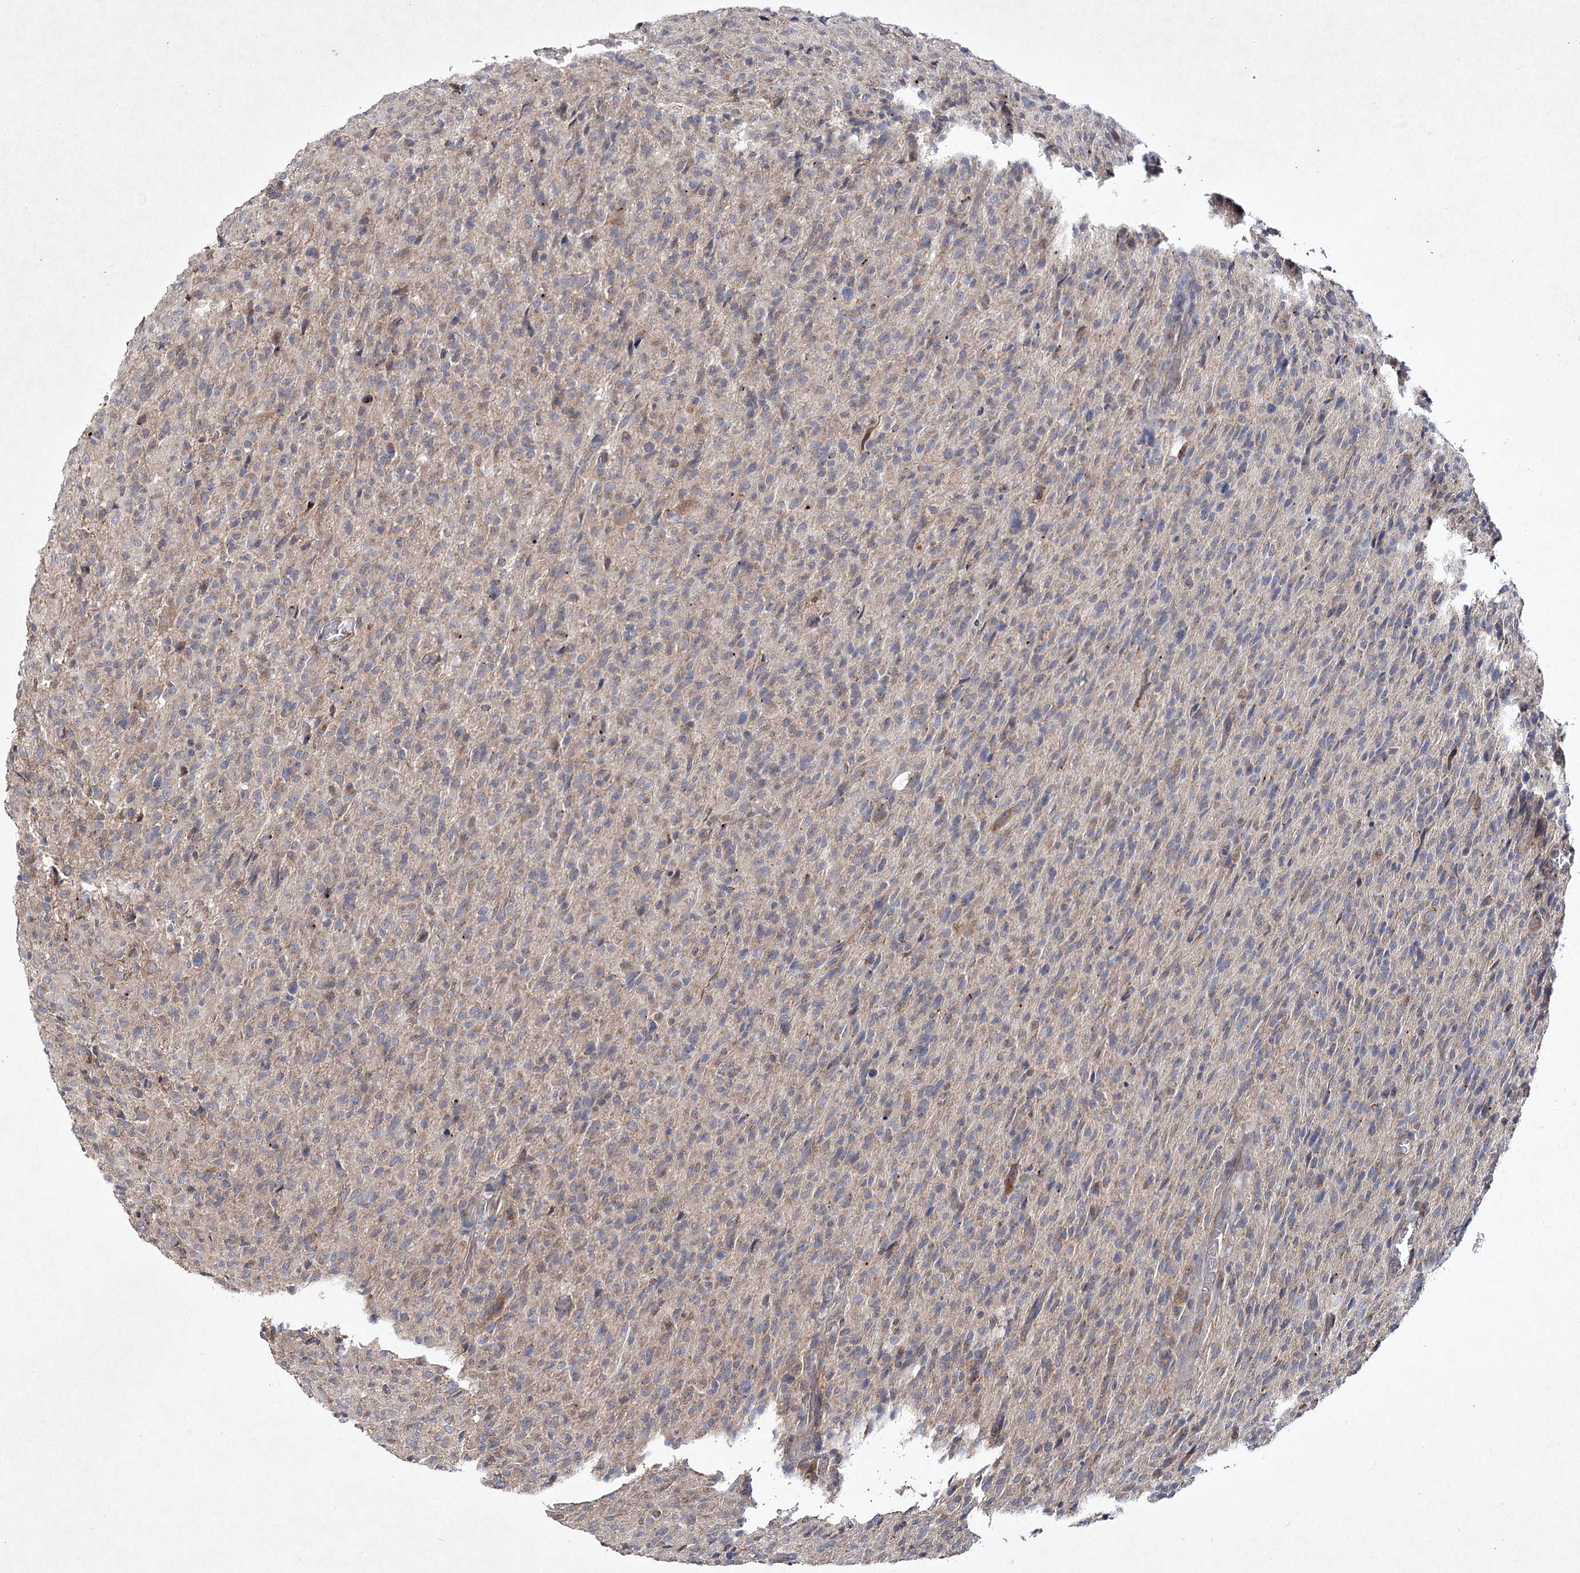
{"staining": {"intensity": "weak", "quantity": "<25%", "location": "cytoplasmic/membranous"}, "tissue": "glioma", "cell_type": "Tumor cells", "image_type": "cancer", "snomed": [{"axis": "morphology", "description": "Glioma, malignant, High grade"}, {"axis": "topography", "description": "Brain"}], "caption": "Immunohistochemical staining of human malignant glioma (high-grade) displays no significant expression in tumor cells.", "gene": "MFN1", "patient": {"sex": "female", "age": 57}}